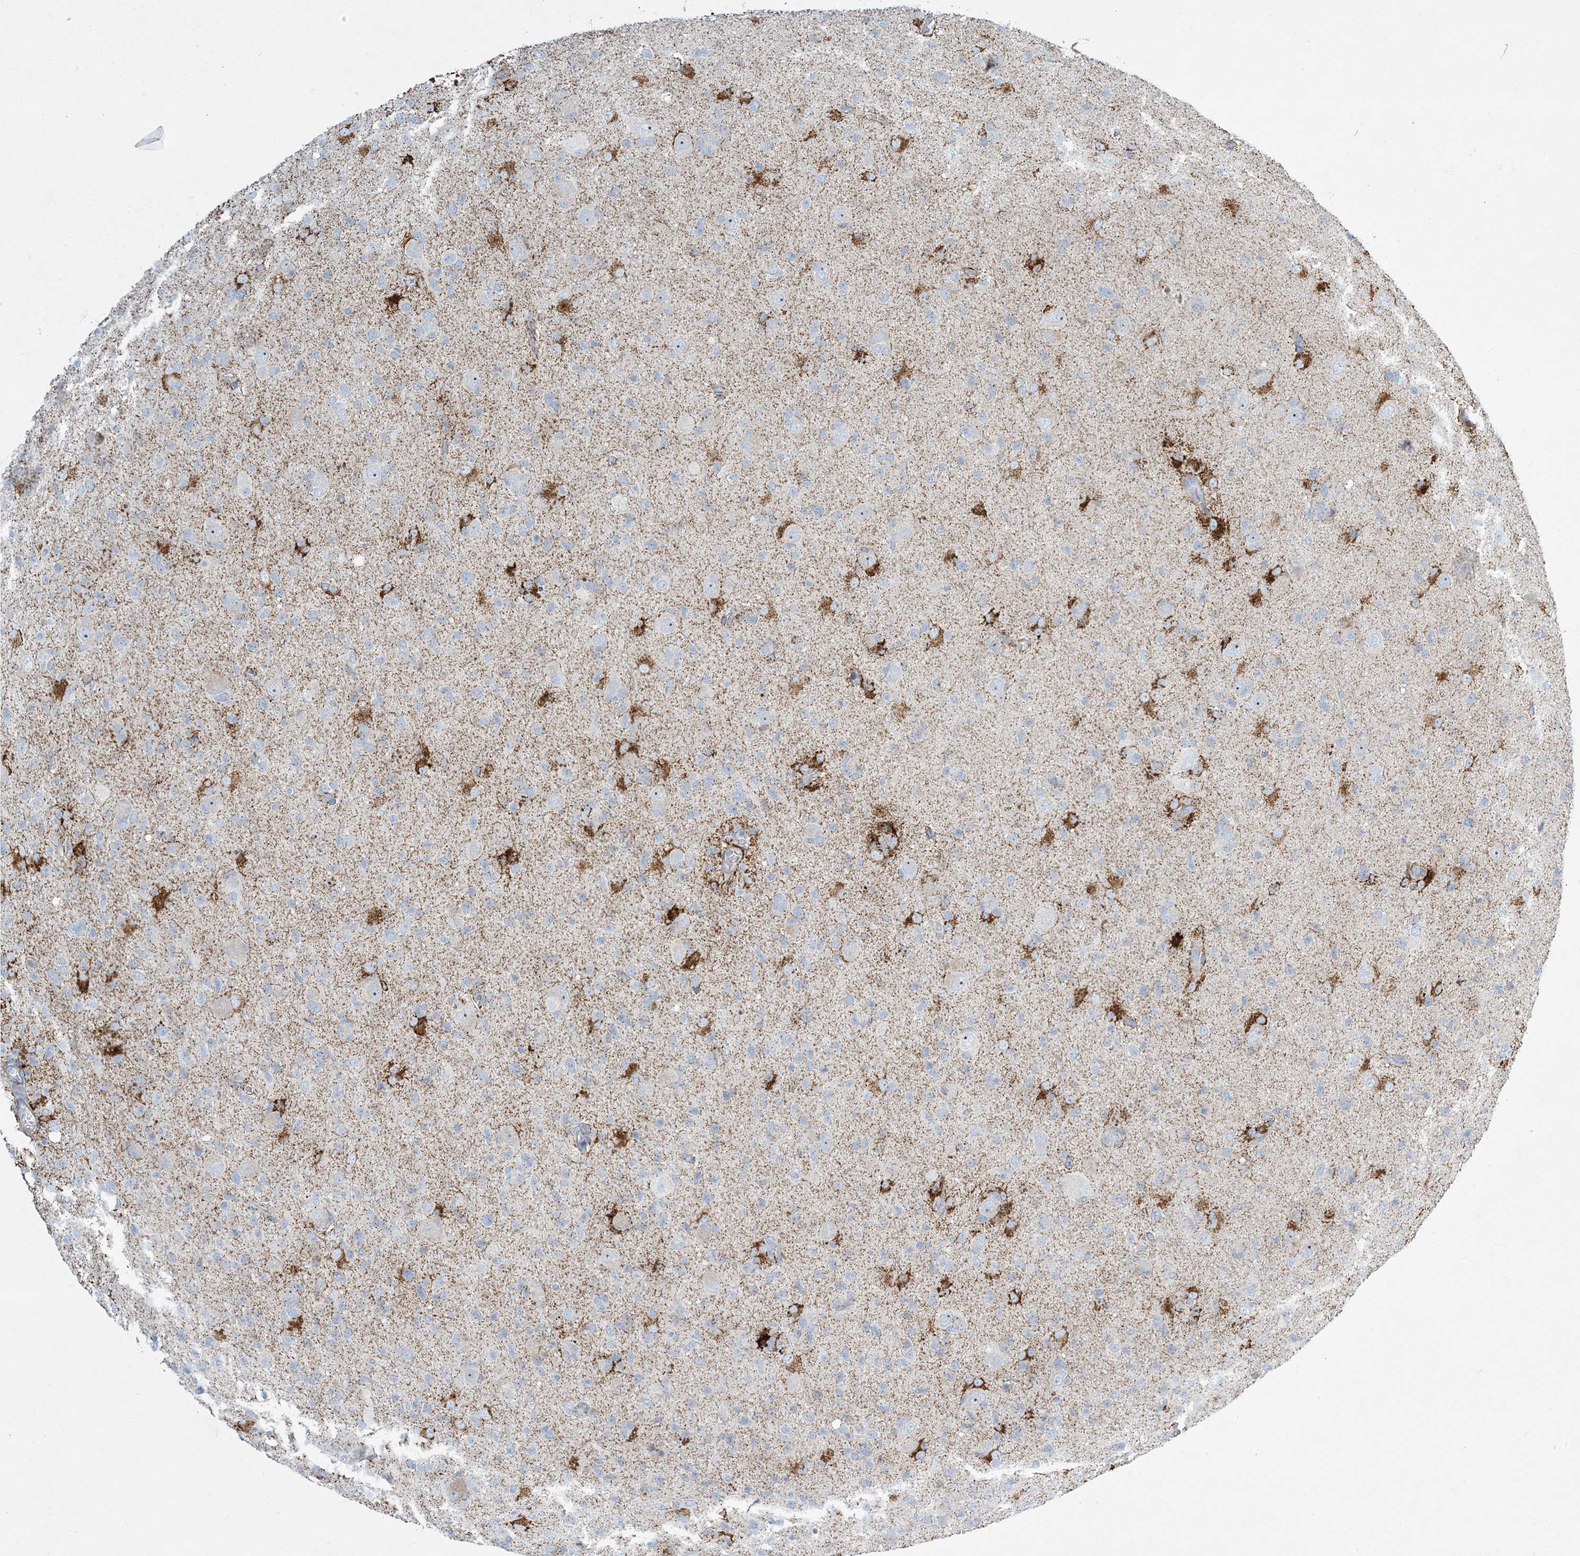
{"staining": {"intensity": "negative", "quantity": "none", "location": "none"}, "tissue": "glioma", "cell_type": "Tumor cells", "image_type": "cancer", "snomed": [{"axis": "morphology", "description": "Glioma, malignant, High grade"}, {"axis": "topography", "description": "Brain"}], "caption": "Immunohistochemical staining of human glioma reveals no significant staining in tumor cells.", "gene": "LTN1", "patient": {"sex": "female", "age": 57}}